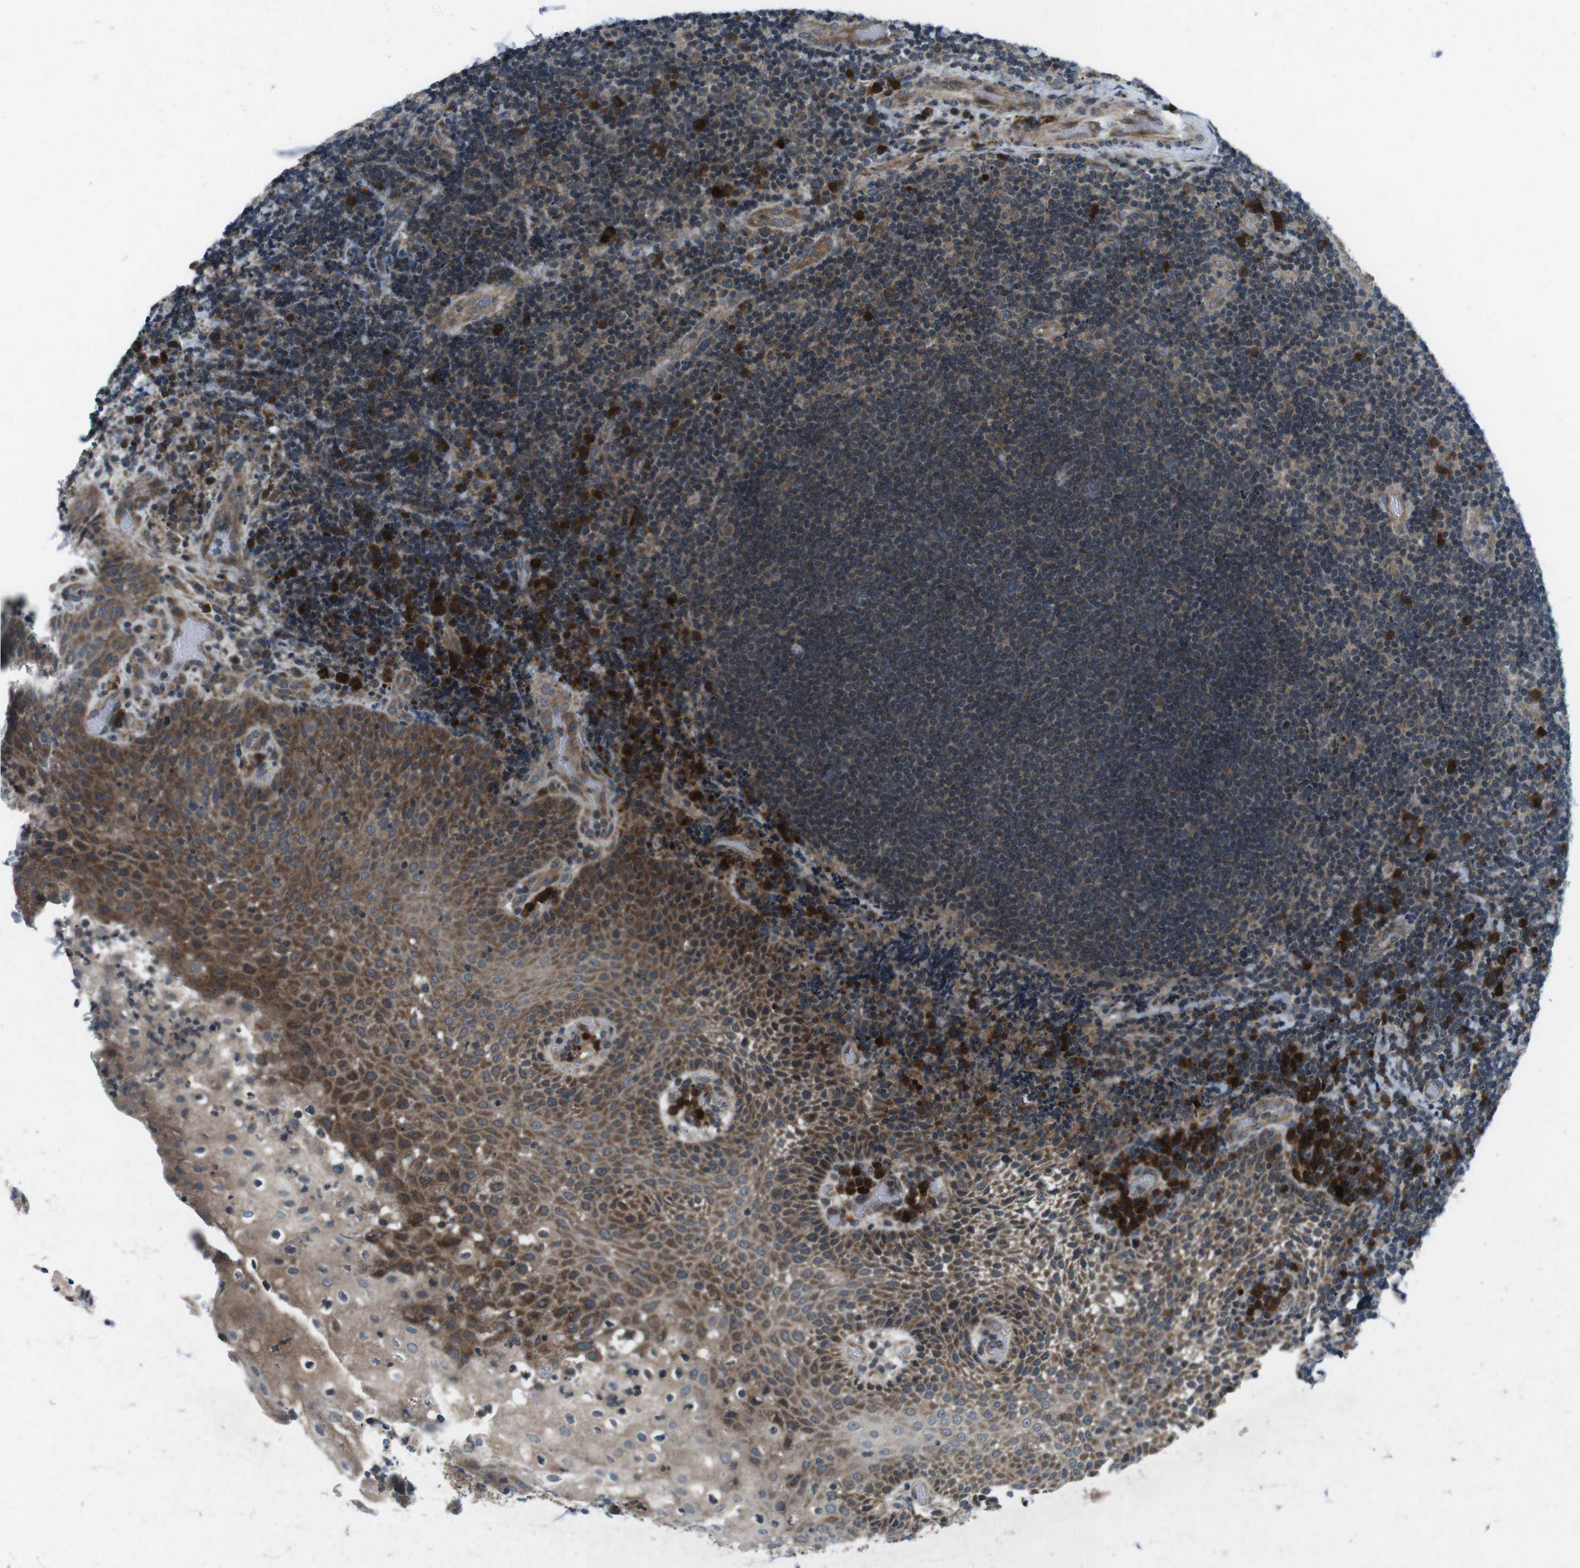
{"staining": {"intensity": "weak", "quantity": "25%-75%", "location": "cytoplasmic/membranous"}, "tissue": "lymphoma", "cell_type": "Tumor cells", "image_type": "cancer", "snomed": [{"axis": "morphology", "description": "Malignant lymphoma, non-Hodgkin's type, High grade"}, {"axis": "topography", "description": "Tonsil"}], "caption": "Approximately 25%-75% of tumor cells in human high-grade malignant lymphoma, non-Hodgkin's type demonstrate weak cytoplasmic/membranous protein staining as visualized by brown immunohistochemical staining.", "gene": "CDK16", "patient": {"sex": "female", "age": 36}}